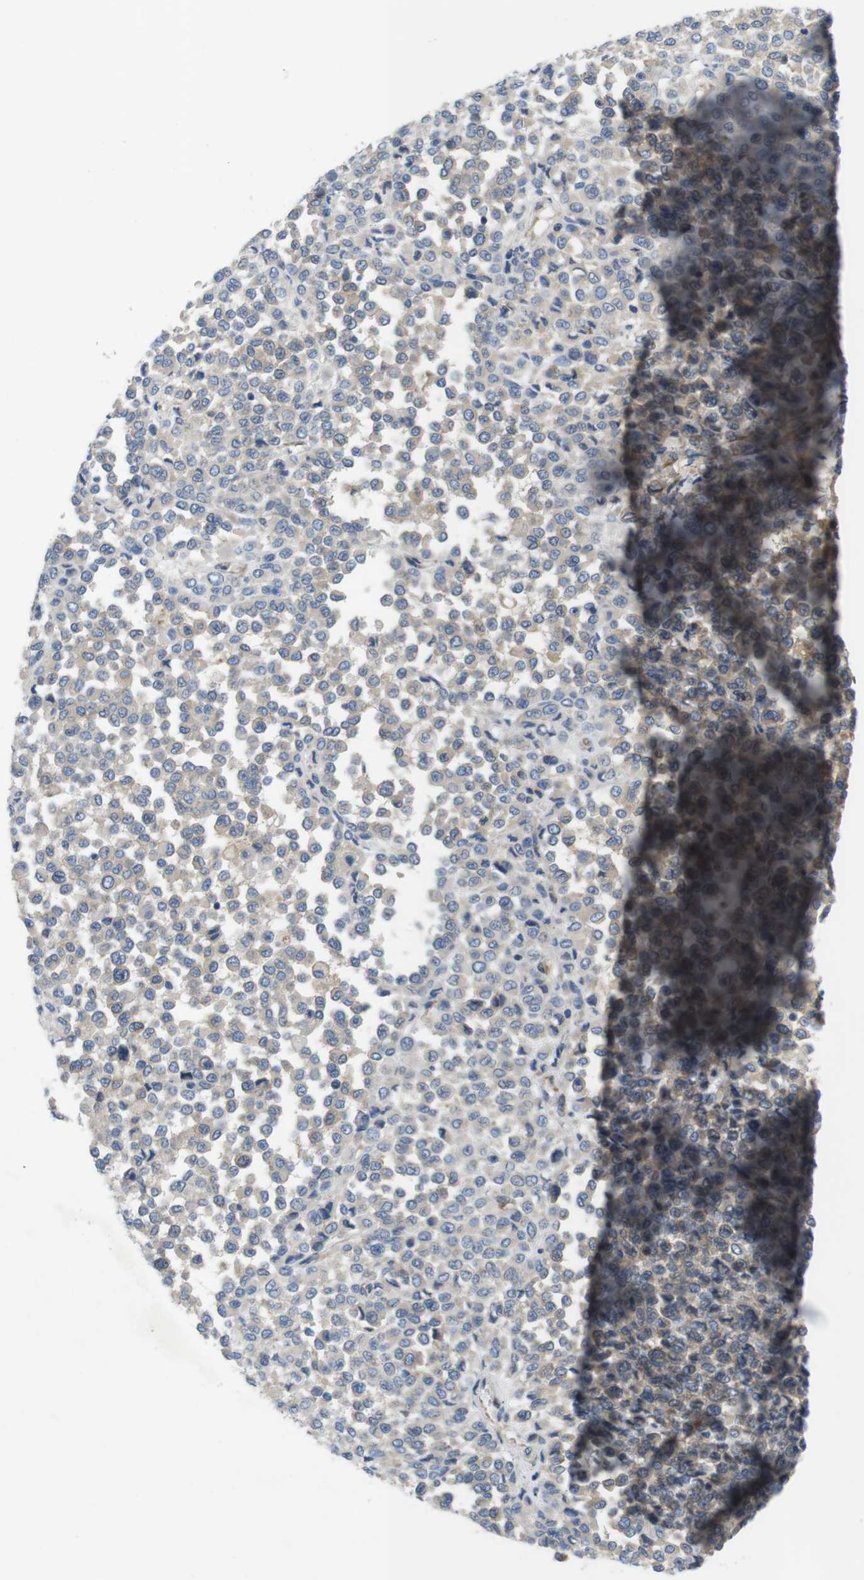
{"staining": {"intensity": "negative", "quantity": "none", "location": "none"}, "tissue": "melanoma", "cell_type": "Tumor cells", "image_type": "cancer", "snomed": [{"axis": "morphology", "description": "Malignant melanoma, Metastatic site"}, {"axis": "topography", "description": "Pancreas"}], "caption": "A histopathology image of malignant melanoma (metastatic site) stained for a protein shows no brown staining in tumor cells. (DAB (3,3'-diaminobenzidine) immunohistochemistry (IHC) visualized using brightfield microscopy, high magnification).", "gene": "DCLK1", "patient": {"sex": "female", "age": 30}}